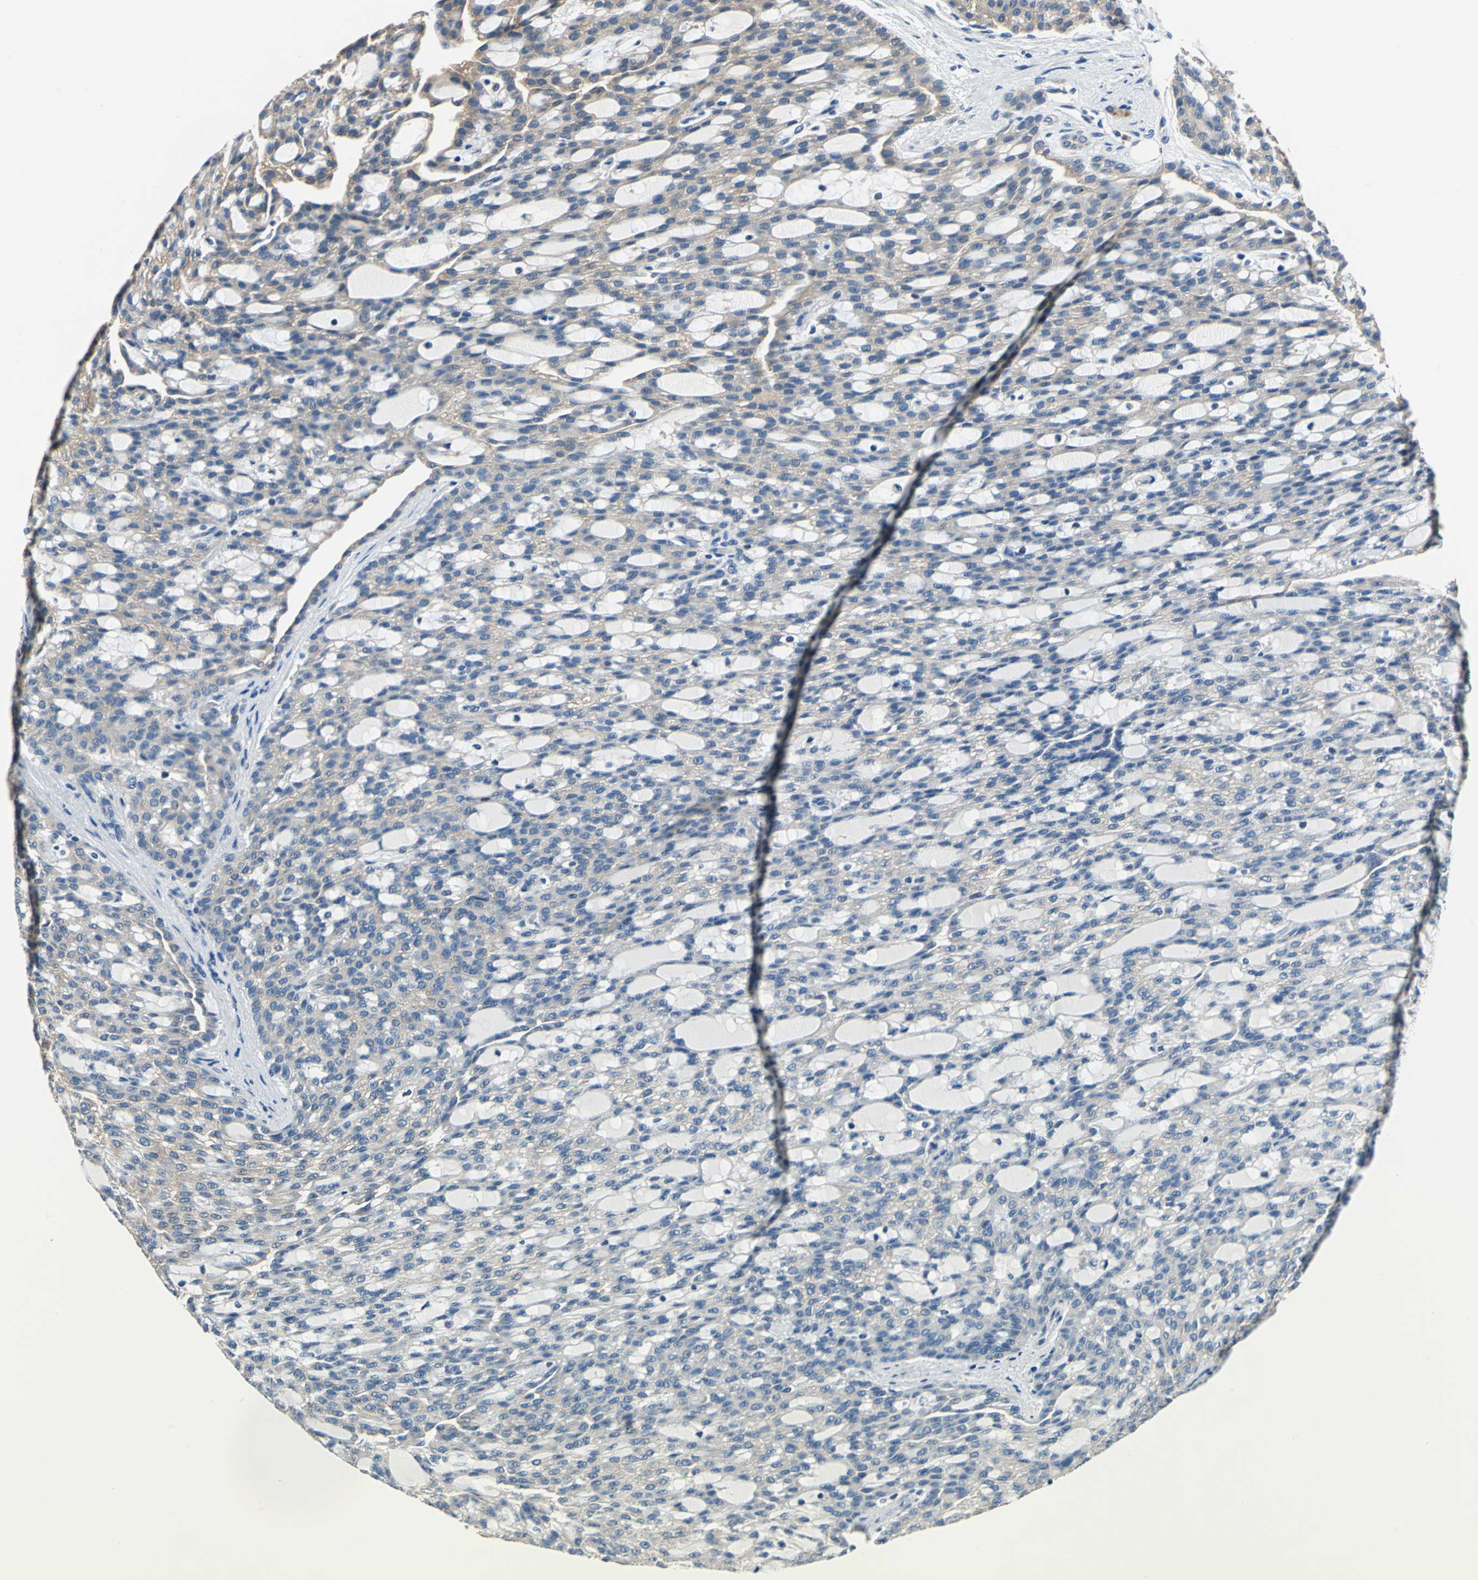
{"staining": {"intensity": "moderate", "quantity": ">75%", "location": "cytoplasmic/membranous"}, "tissue": "renal cancer", "cell_type": "Tumor cells", "image_type": "cancer", "snomed": [{"axis": "morphology", "description": "Adenocarcinoma, NOS"}, {"axis": "topography", "description": "Kidney"}], "caption": "Human renal adenocarcinoma stained with a brown dye demonstrates moderate cytoplasmic/membranous positive staining in approximately >75% of tumor cells.", "gene": "RASD2", "patient": {"sex": "male", "age": 63}}